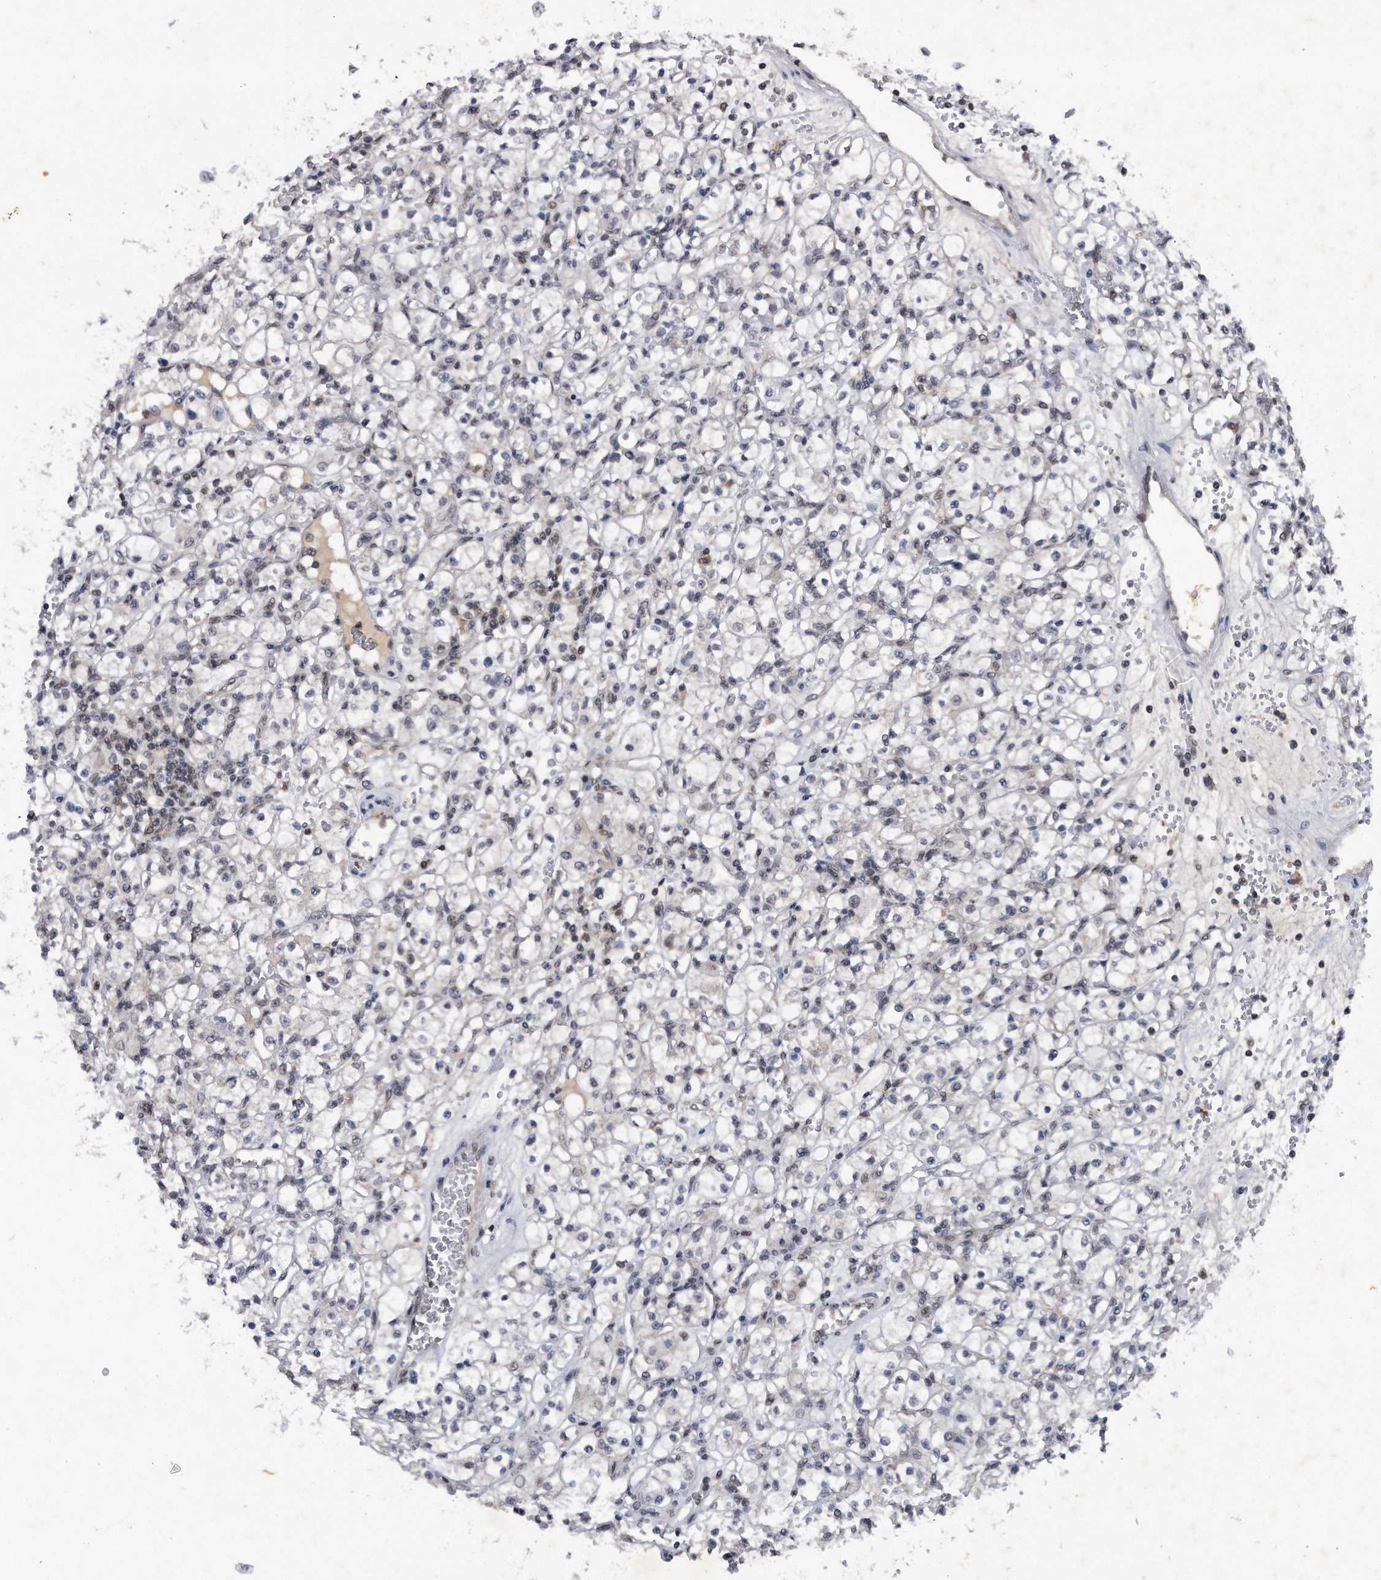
{"staining": {"intensity": "negative", "quantity": "none", "location": "none"}, "tissue": "renal cancer", "cell_type": "Tumor cells", "image_type": "cancer", "snomed": [{"axis": "morphology", "description": "Adenocarcinoma, NOS"}, {"axis": "topography", "description": "Kidney"}], "caption": "The micrograph displays no significant staining in tumor cells of renal adenocarcinoma.", "gene": "VIRMA", "patient": {"sex": "female", "age": 59}}